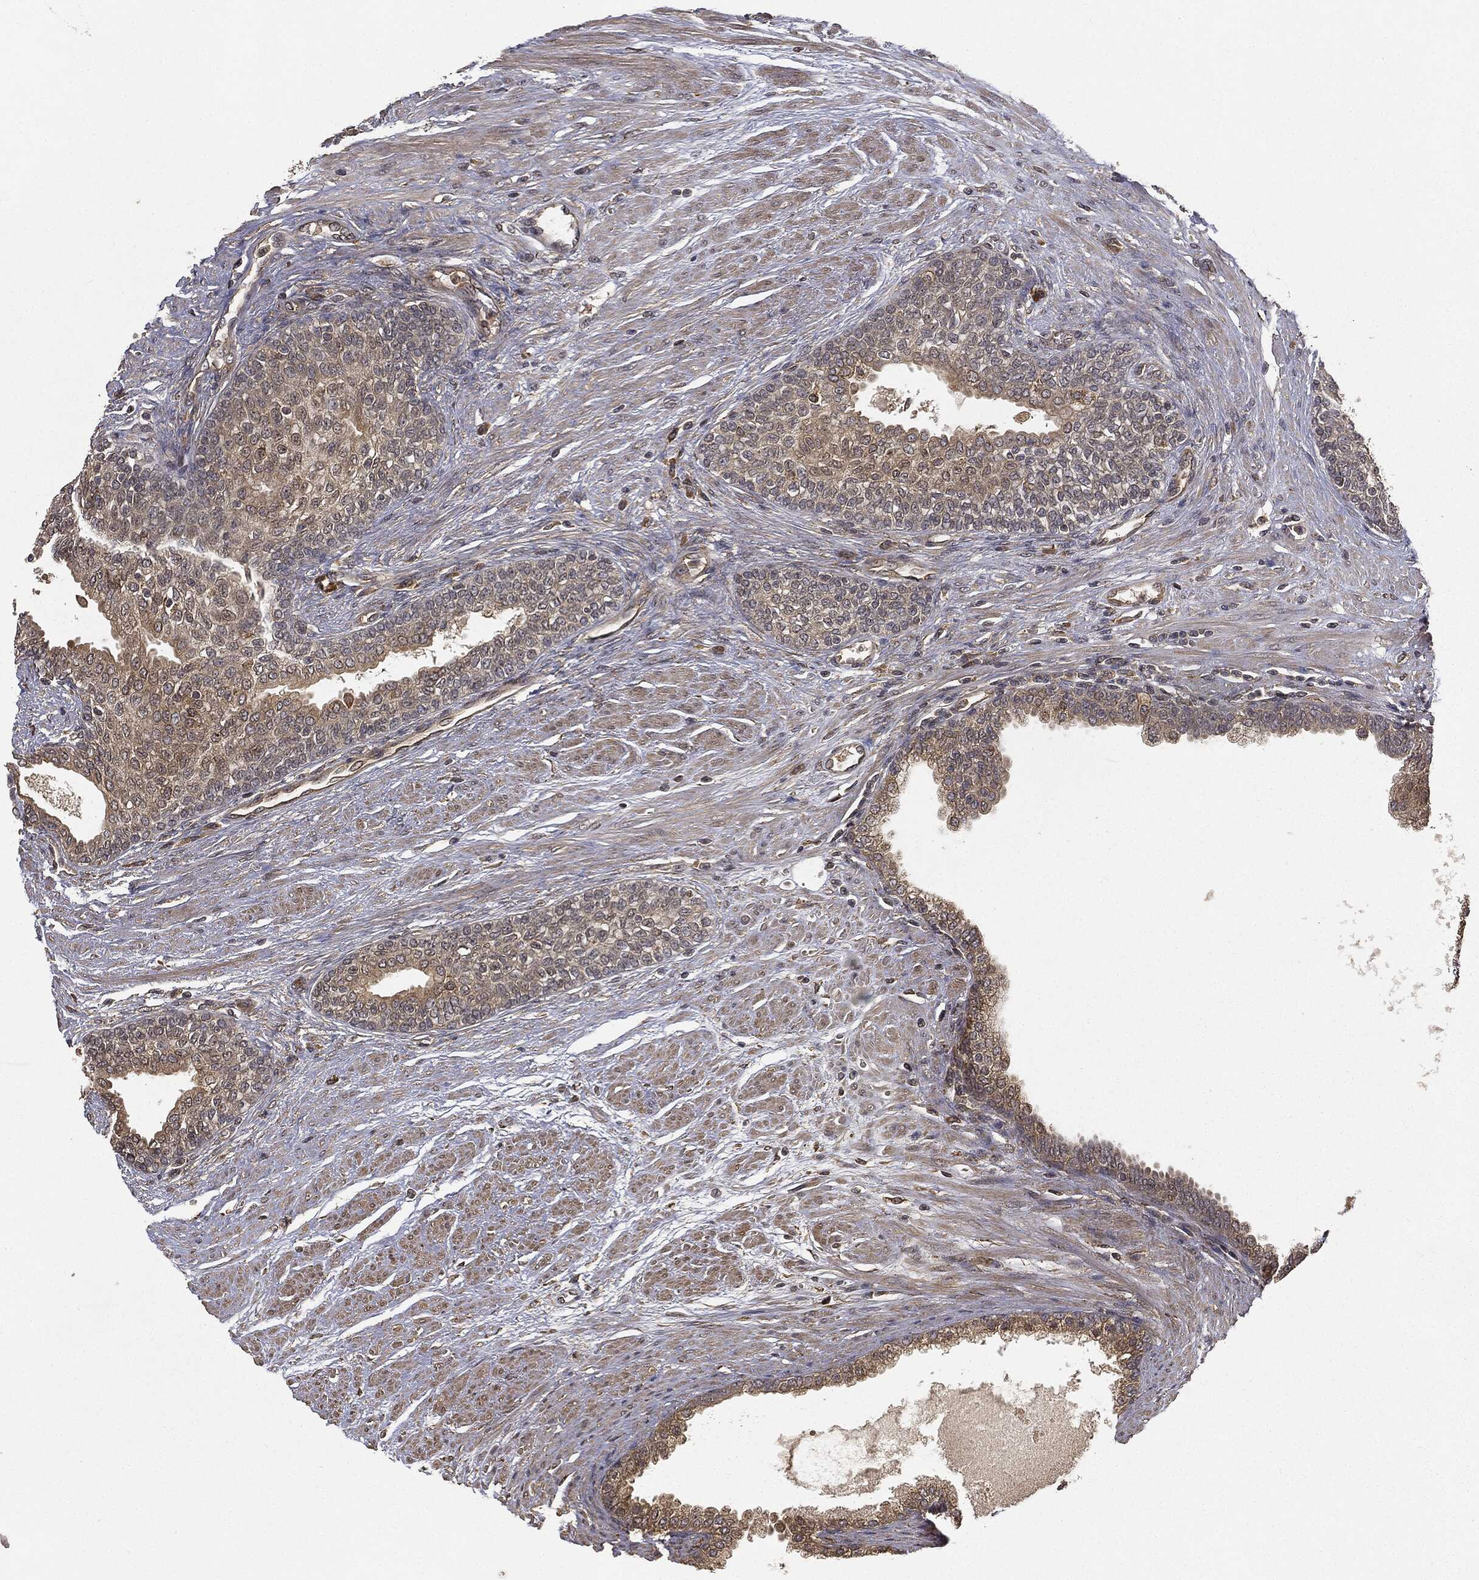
{"staining": {"intensity": "weak", "quantity": ">75%", "location": "cytoplasmic/membranous"}, "tissue": "prostate cancer", "cell_type": "Tumor cells", "image_type": "cancer", "snomed": [{"axis": "morphology", "description": "Adenocarcinoma, NOS"}, {"axis": "topography", "description": "Prostate and seminal vesicle, NOS"}, {"axis": "topography", "description": "Prostate"}], "caption": "An immunohistochemistry (IHC) micrograph of neoplastic tissue is shown. Protein staining in brown labels weak cytoplasmic/membranous positivity in prostate cancer within tumor cells.", "gene": "MIER2", "patient": {"sex": "male", "age": 62}}